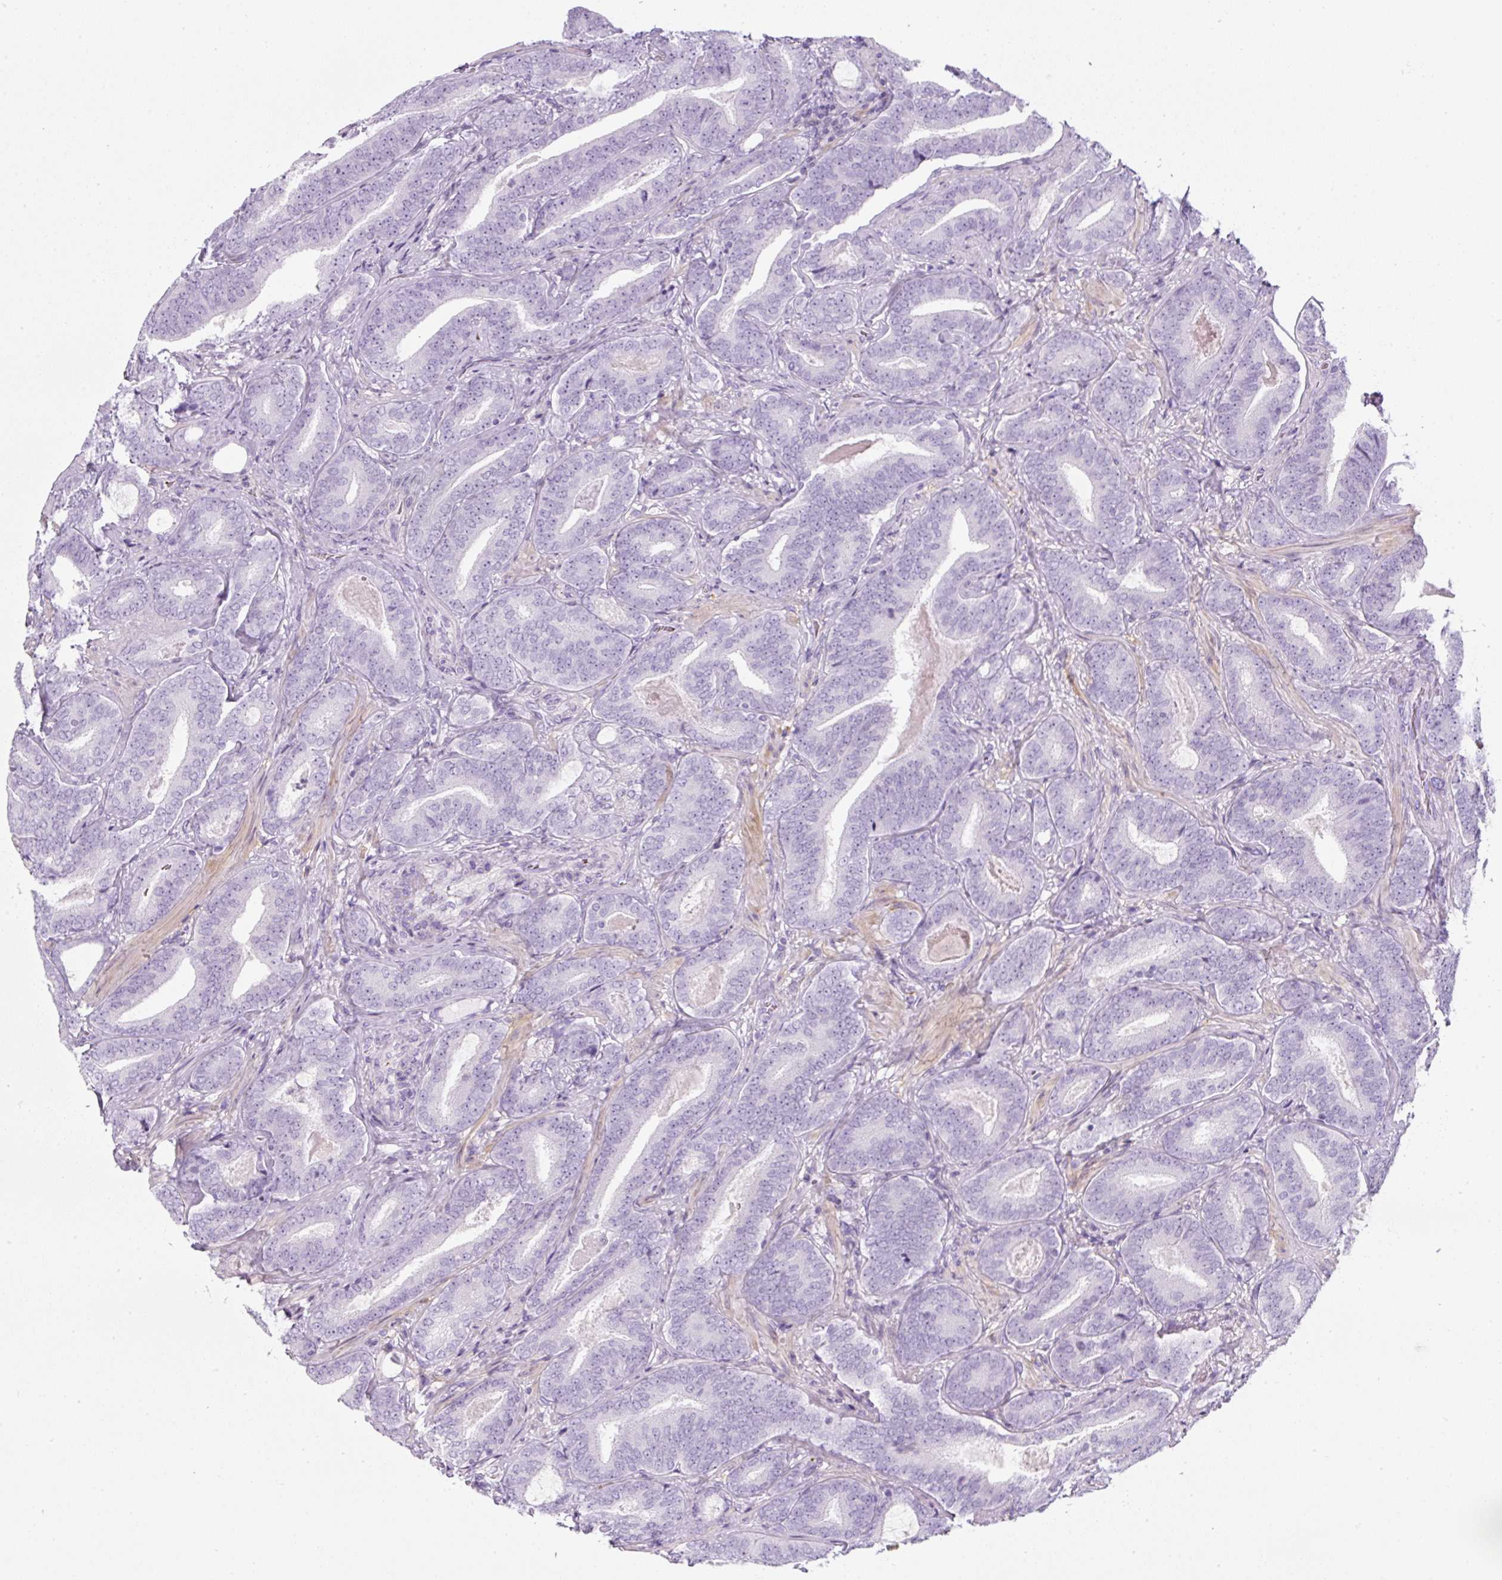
{"staining": {"intensity": "negative", "quantity": "none", "location": "none"}, "tissue": "prostate cancer", "cell_type": "Tumor cells", "image_type": "cancer", "snomed": [{"axis": "morphology", "description": "Adenocarcinoma, Low grade"}, {"axis": "topography", "description": "Prostate and seminal vesicle, NOS"}], "caption": "Immunohistochemistry (IHC) of prostate cancer (adenocarcinoma (low-grade)) demonstrates no positivity in tumor cells.", "gene": "PF4V1", "patient": {"sex": "male", "age": 61}}